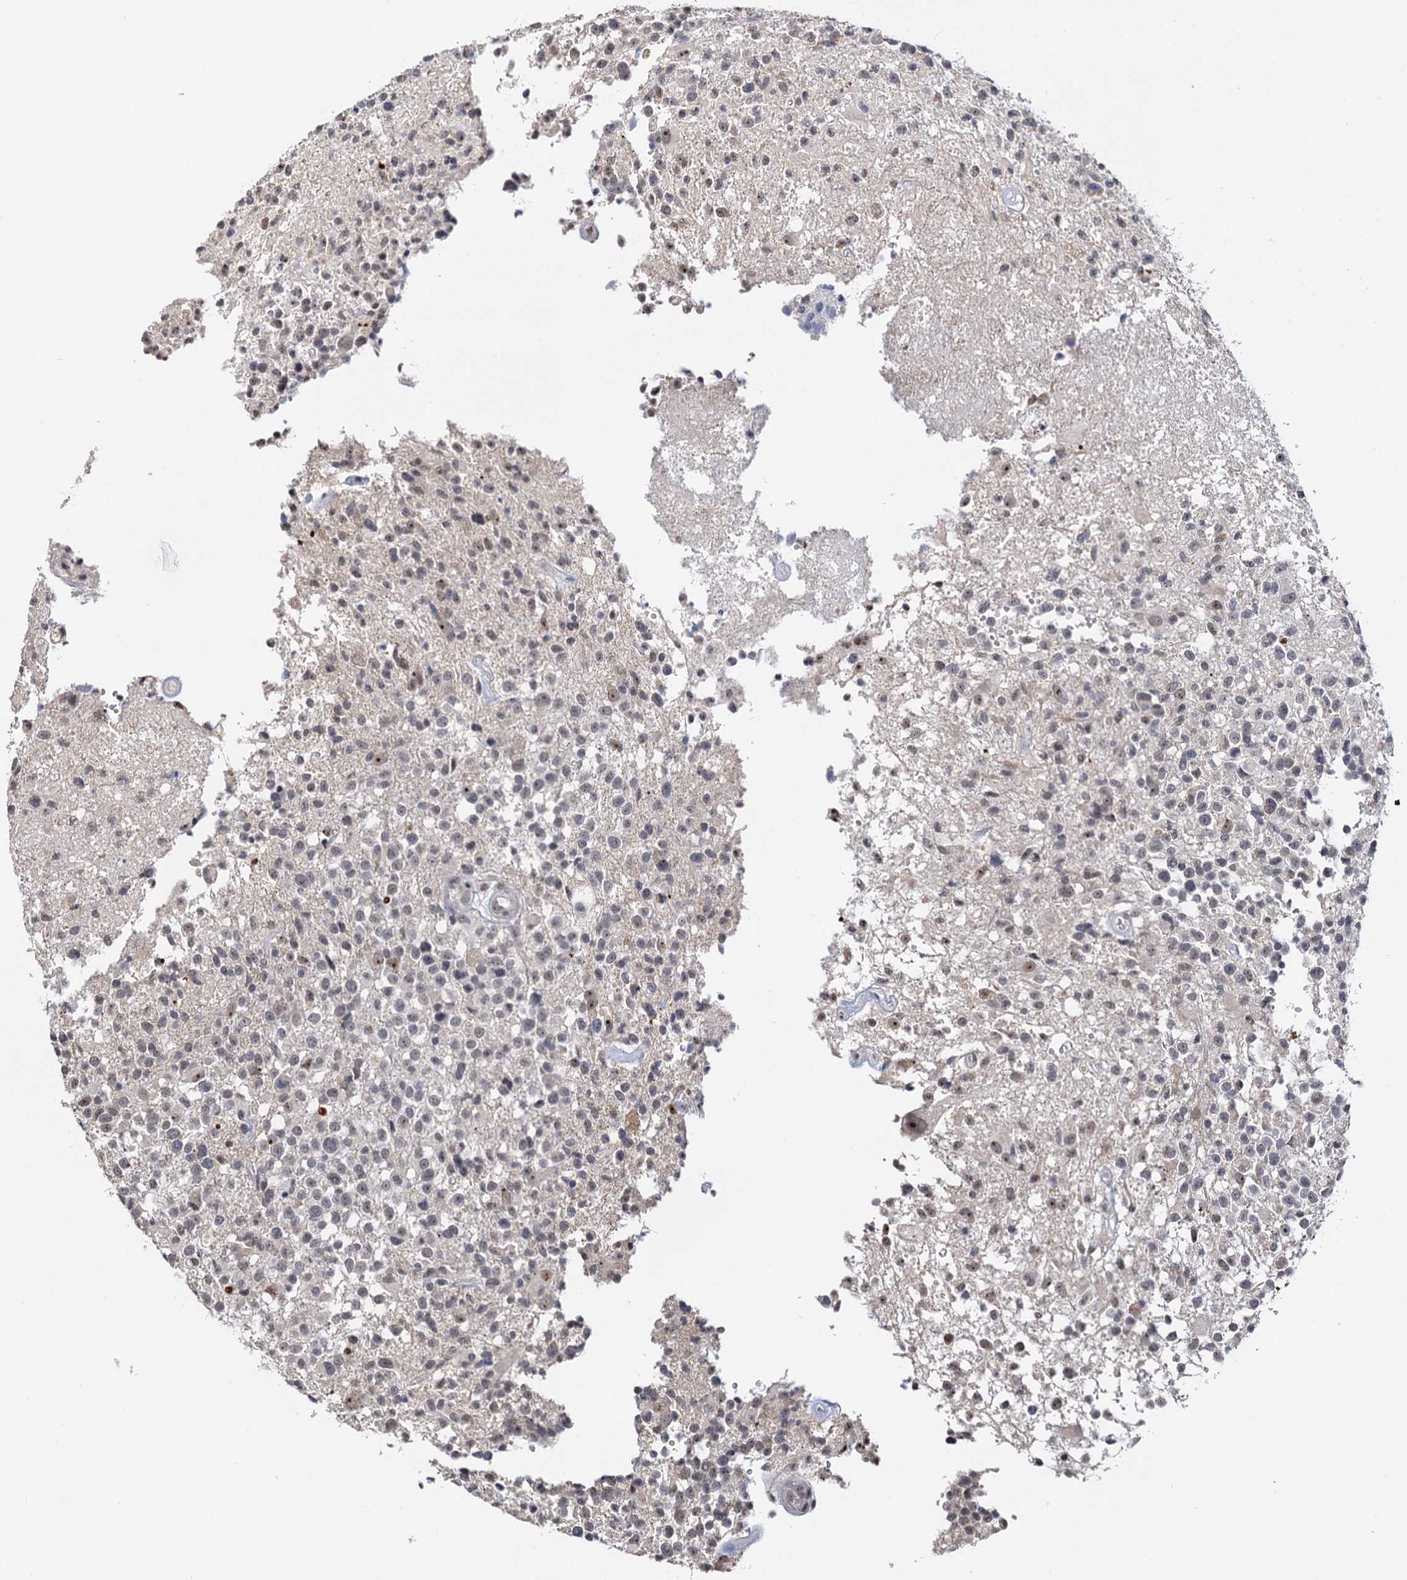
{"staining": {"intensity": "negative", "quantity": "none", "location": "none"}, "tissue": "glioma", "cell_type": "Tumor cells", "image_type": "cancer", "snomed": [{"axis": "morphology", "description": "Glioma, malignant, High grade"}, {"axis": "morphology", "description": "Glioblastoma, NOS"}, {"axis": "topography", "description": "Brain"}], "caption": "An IHC micrograph of glioblastoma is shown. There is no staining in tumor cells of glioblastoma. The staining is performed using DAB brown chromogen with nuclei counter-stained in using hematoxylin.", "gene": "NAT10", "patient": {"sex": "male", "age": 60}}